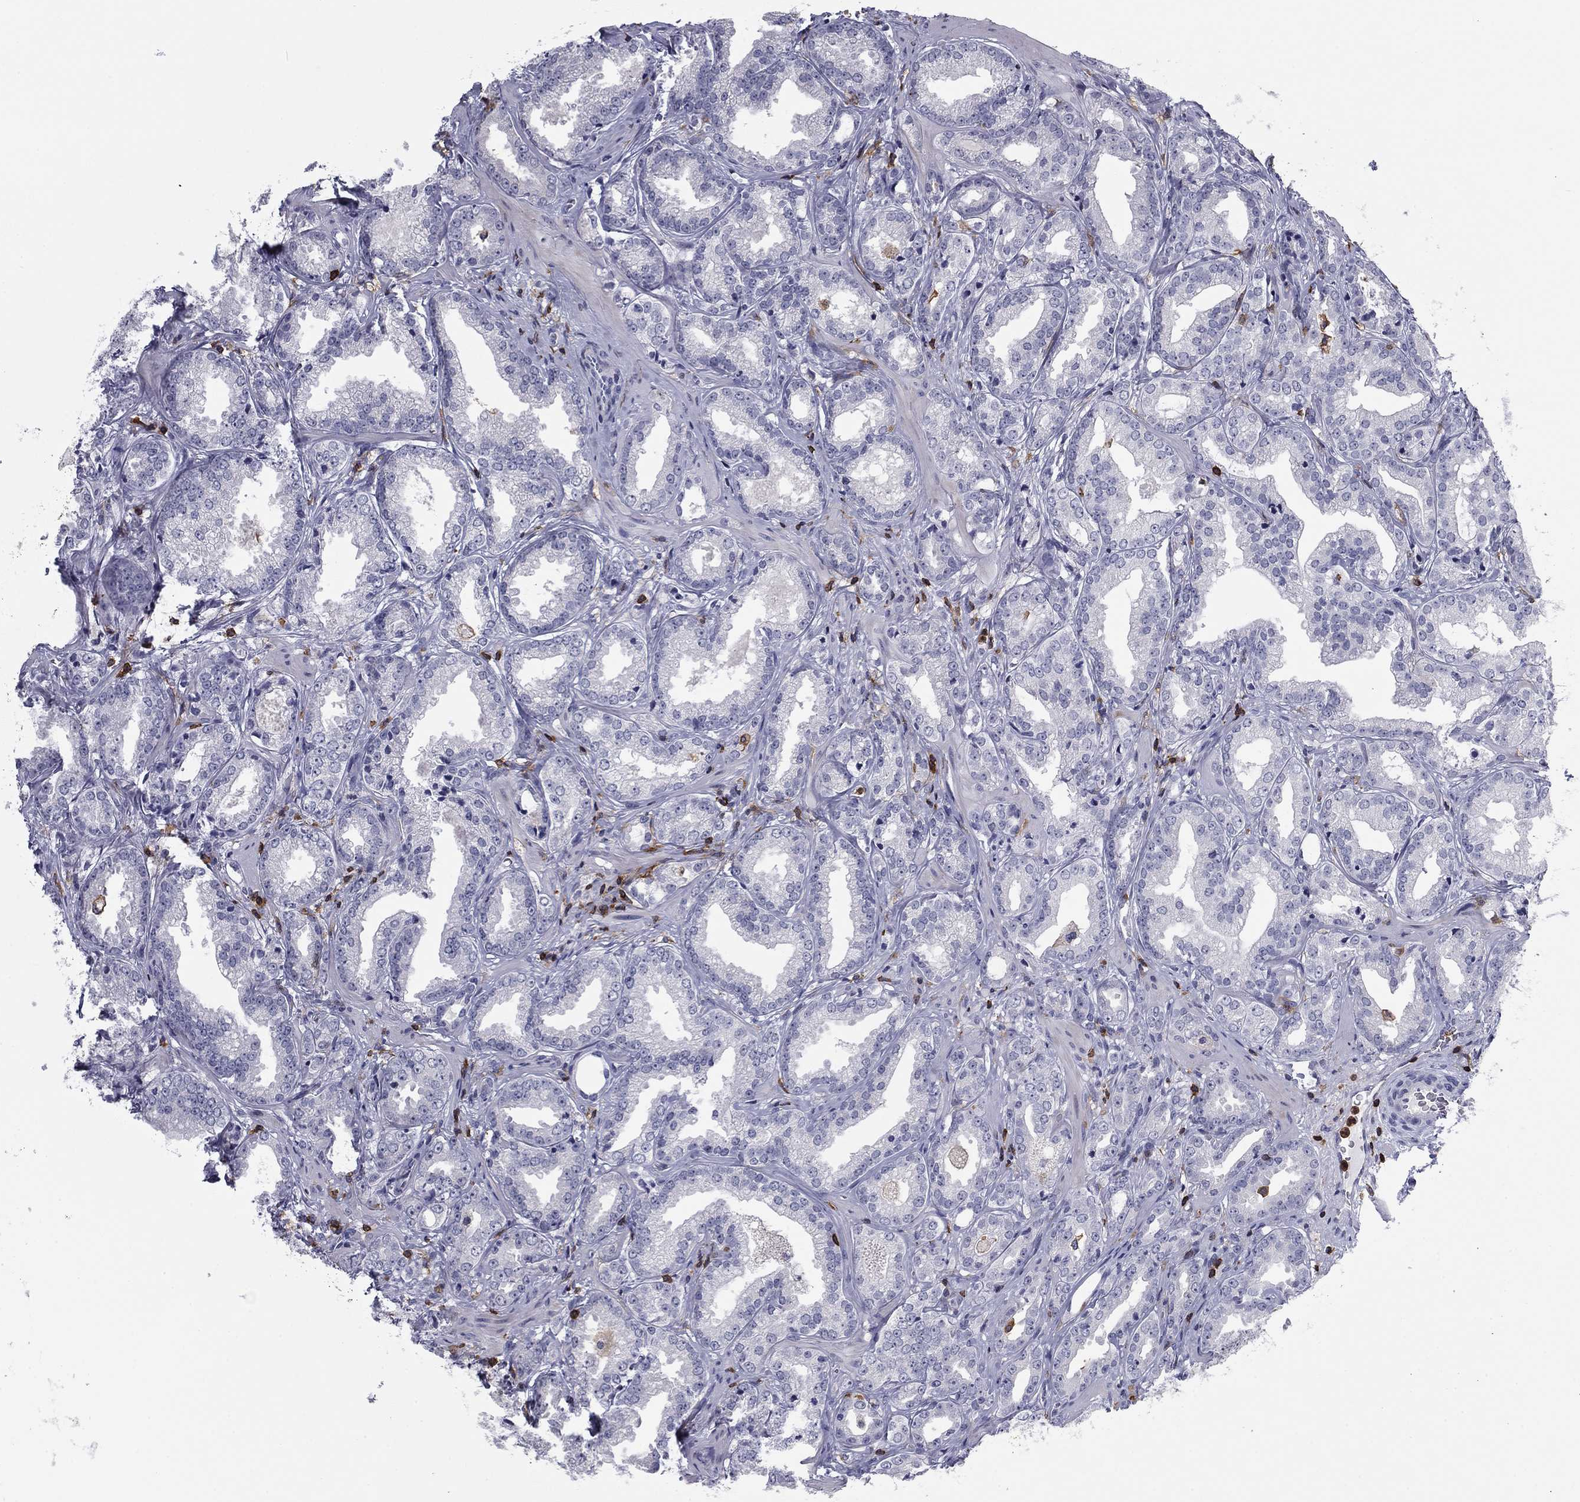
{"staining": {"intensity": "negative", "quantity": "none", "location": "none"}, "tissue": "prostate cancer", "cell_type": "Tumor cells", "image_type": "cancer", "snomed": [{"axis": "morphology", "description": "Adenocarcinoma, Medium grade"}, {"axis": "topography", "description": "Prostate and seminal vesicle, NOS"}, {"axis": "topography", "description": "Prostate"}], "caption": "IHC photomicrograph of neoplastic tissue: medium-grade adenocarcinoma (prostate) stained with DAB (3,3'-diaminobenzidine) displays no significant protein staining in tumor cells.", "gene": "ARHGAP27", "patient": {"sex": "male", "age": 65}}